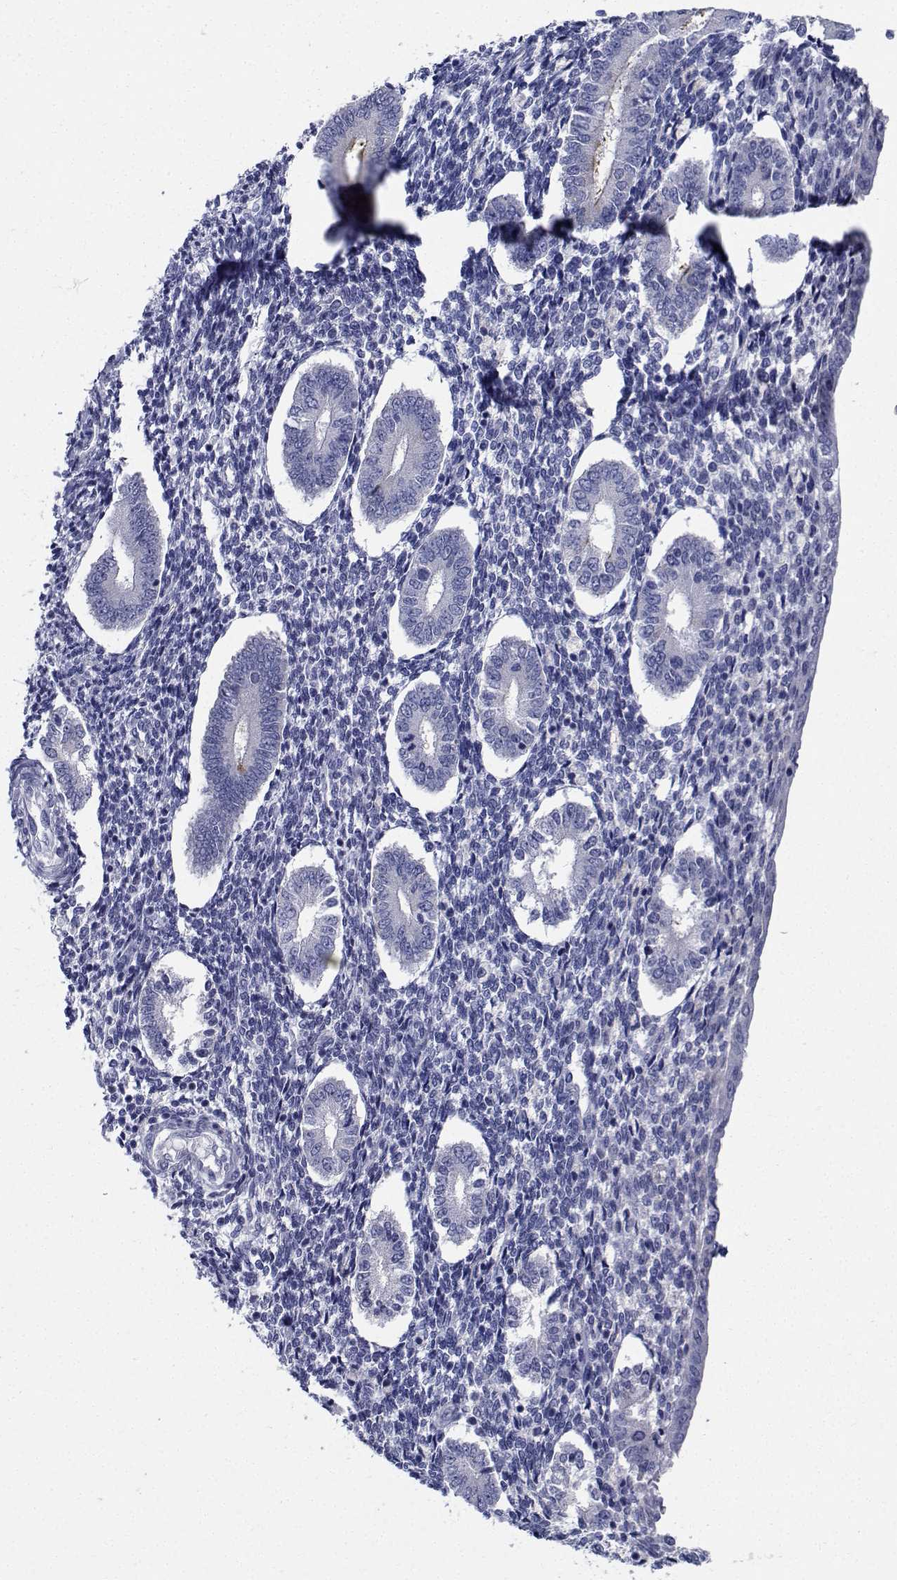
{"staining": {"intensity": "negative", "quantity": "none", "location": "none"}, "tissue": "endometrium", "cell_type": "Cells in endometrial stroma", "image_type": "normal", "snomed": [{"axis": "morphology", "description": "Normal tissue, NOS"}, {"axis": "topography", "description": "Endometrium"}], "caption": "This is a image of IHC staining of unremarkable endometrium, which shows no positivity in cells in endometrial stroma. Brightfield microscopy of immunohistochemistry (IHC) stained with DAB (3,3'-diaminobenzidine) (brown) and hematoxylin (blue), captured at high magnification.", "gene": "CDHR3", "patient": {"sex": "female", "age": 40}}